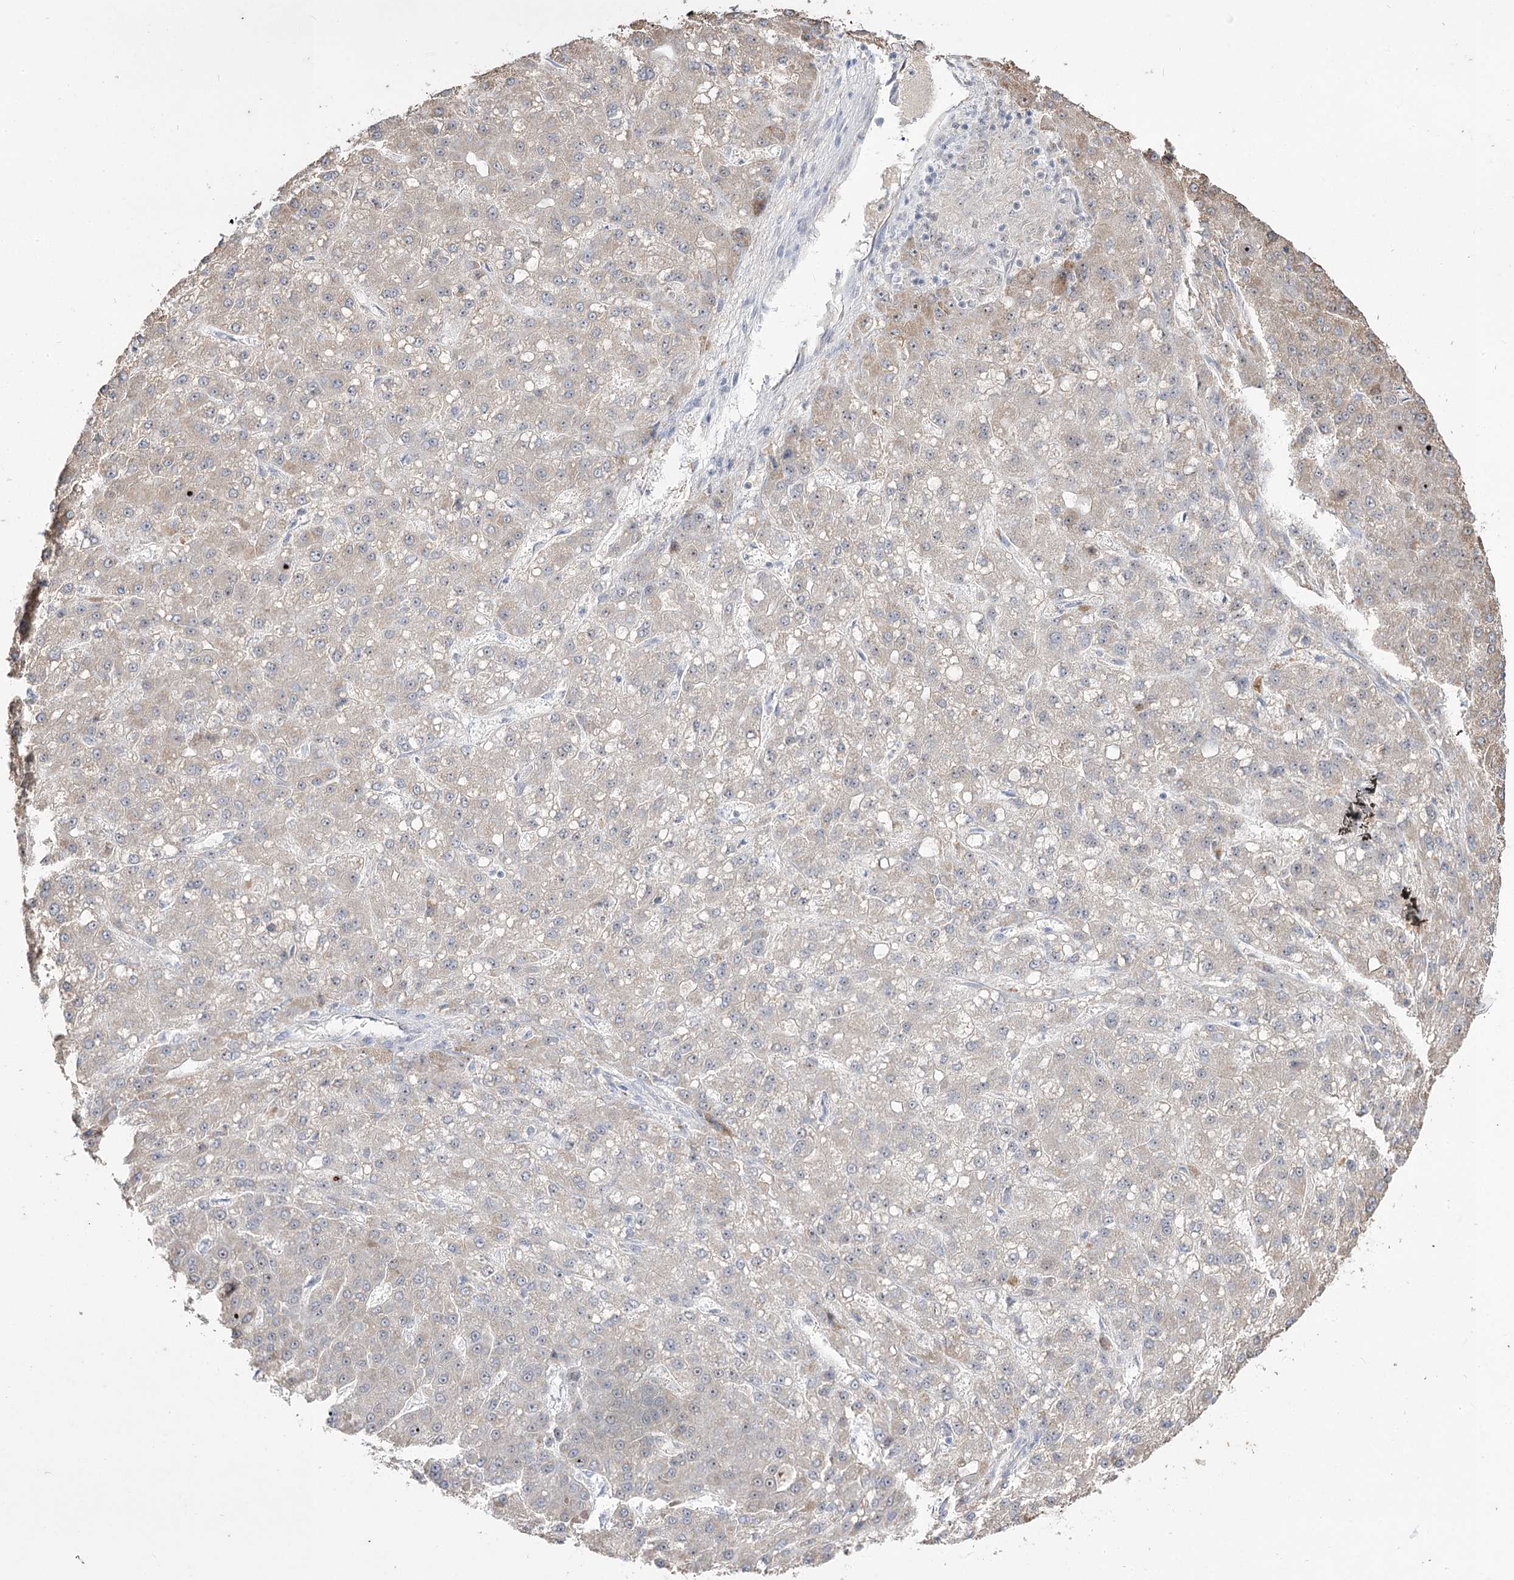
{"staining": {"intensity": "weak", "quantity": "25%-75%", "location": "cytoplasmic/membranous"}, "tissue": "liver cancer", "cell_type": "Tumor cells", "image_type": "cancer", "snomed": [{"axis": "morphology", "description": "Carcinoma, Hepatocellular, NOS"}, {"axis": "topography", "description": "Liver"}], "caption": "High-power microscopy captured an immunohistochemistry photomicrograph of hepatocellular carcinoma (liver), revealing weak cytoplasmic/membranous expression in approximately 25%-75% of tumor cells.", "gene": "DDX50", "patient": {"sex": "male", "age": 67}}